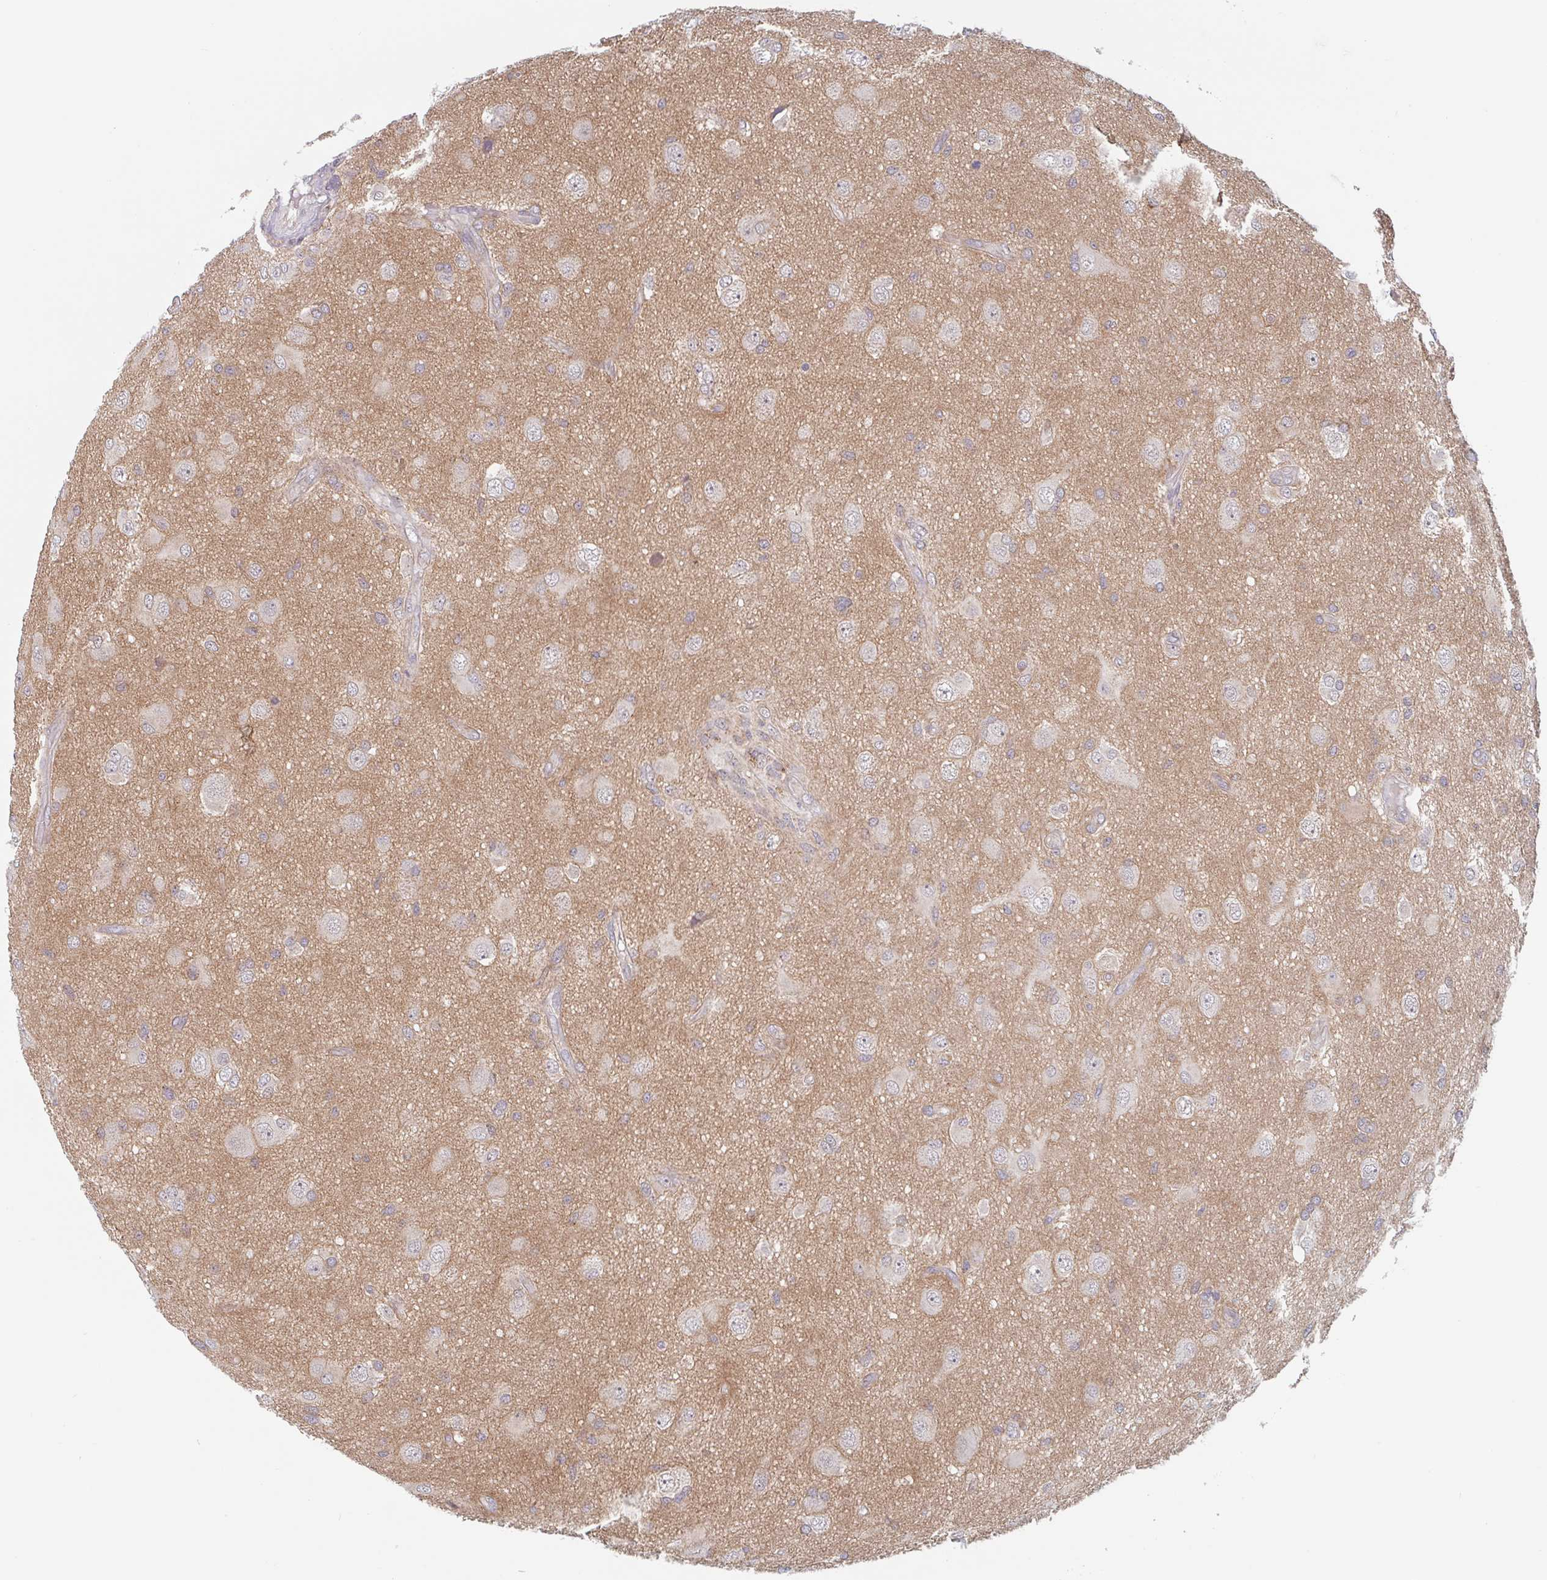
{"staining": {"intensity": "negative", "quantity": "none", "location": "none"}, "tissue": "glioma", "cell_type": "Tumor cells", "image_type": "cancer", "snomed": [{"axis": "morphology", "description": "Glioma, malignant, High grade"}, {"axis": "topography", "description": "Brain"}], "caption": "Photomicrograph shows no significant protein staining in tumor cells of malignant glioma (high-grade).", "gene": "SURF1", "patient": {"sex": "male", "age": 53}}